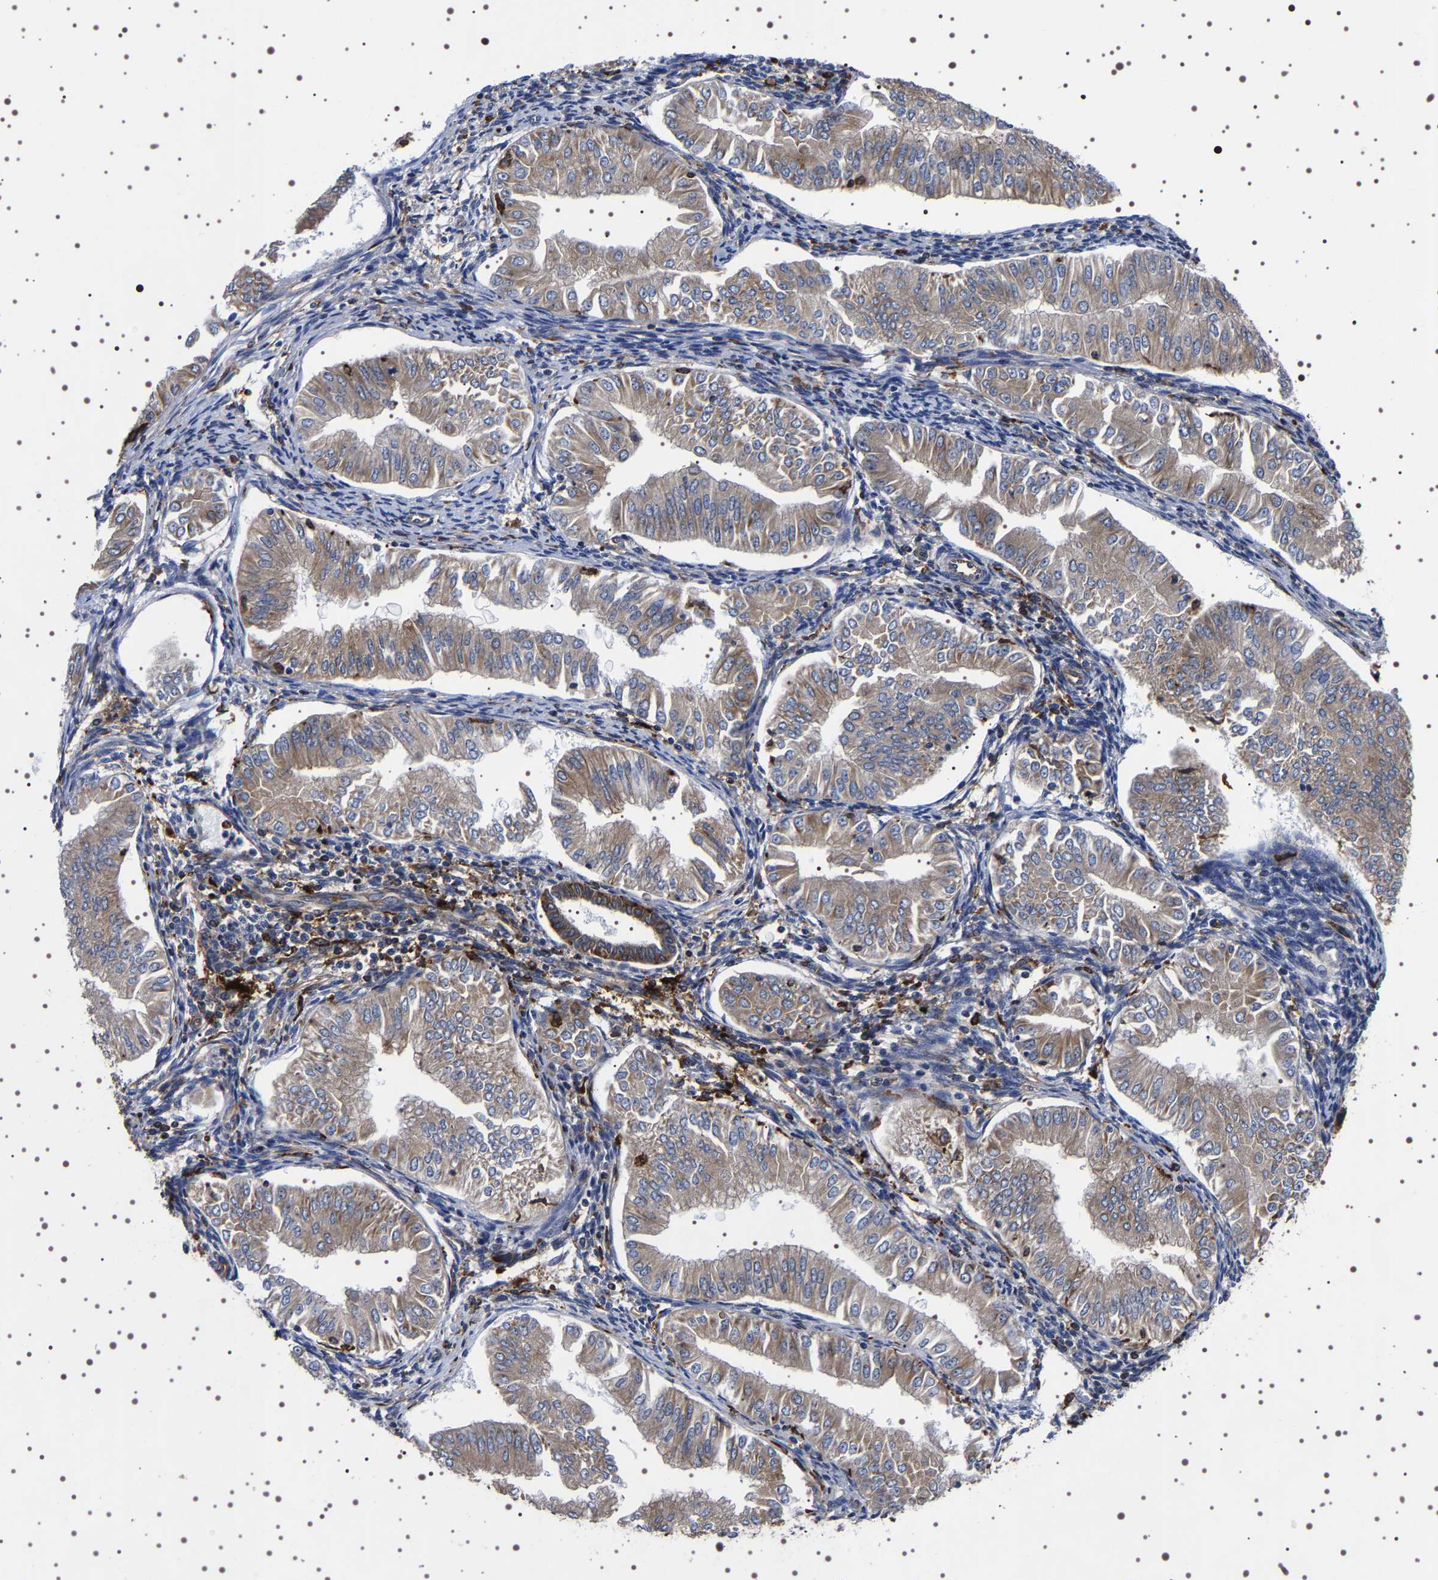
{"staining": {"intensity": "moderate", "quantity": "25%-75%", "location": "cytoplasmic/membranous"}, "tissue": "endometrial cancer", "cell_type": "Tumor cells", "image_type": "cancer", "snomed": [{"axis": "morphology", "description": "Normal tissue, NOS"}, {"axis": "morphology", "description": "Adenocarcinoma, NOS"}, {"axis": "topography", "description": "Endometrium"}], "caption": "A brown stain highlights moderate cytoplasmic/membranous positivity of a protein in human endometrial cancer tumor cells.", "gene": "DARS1", "patient": {"sex": "female", "age": 53}}